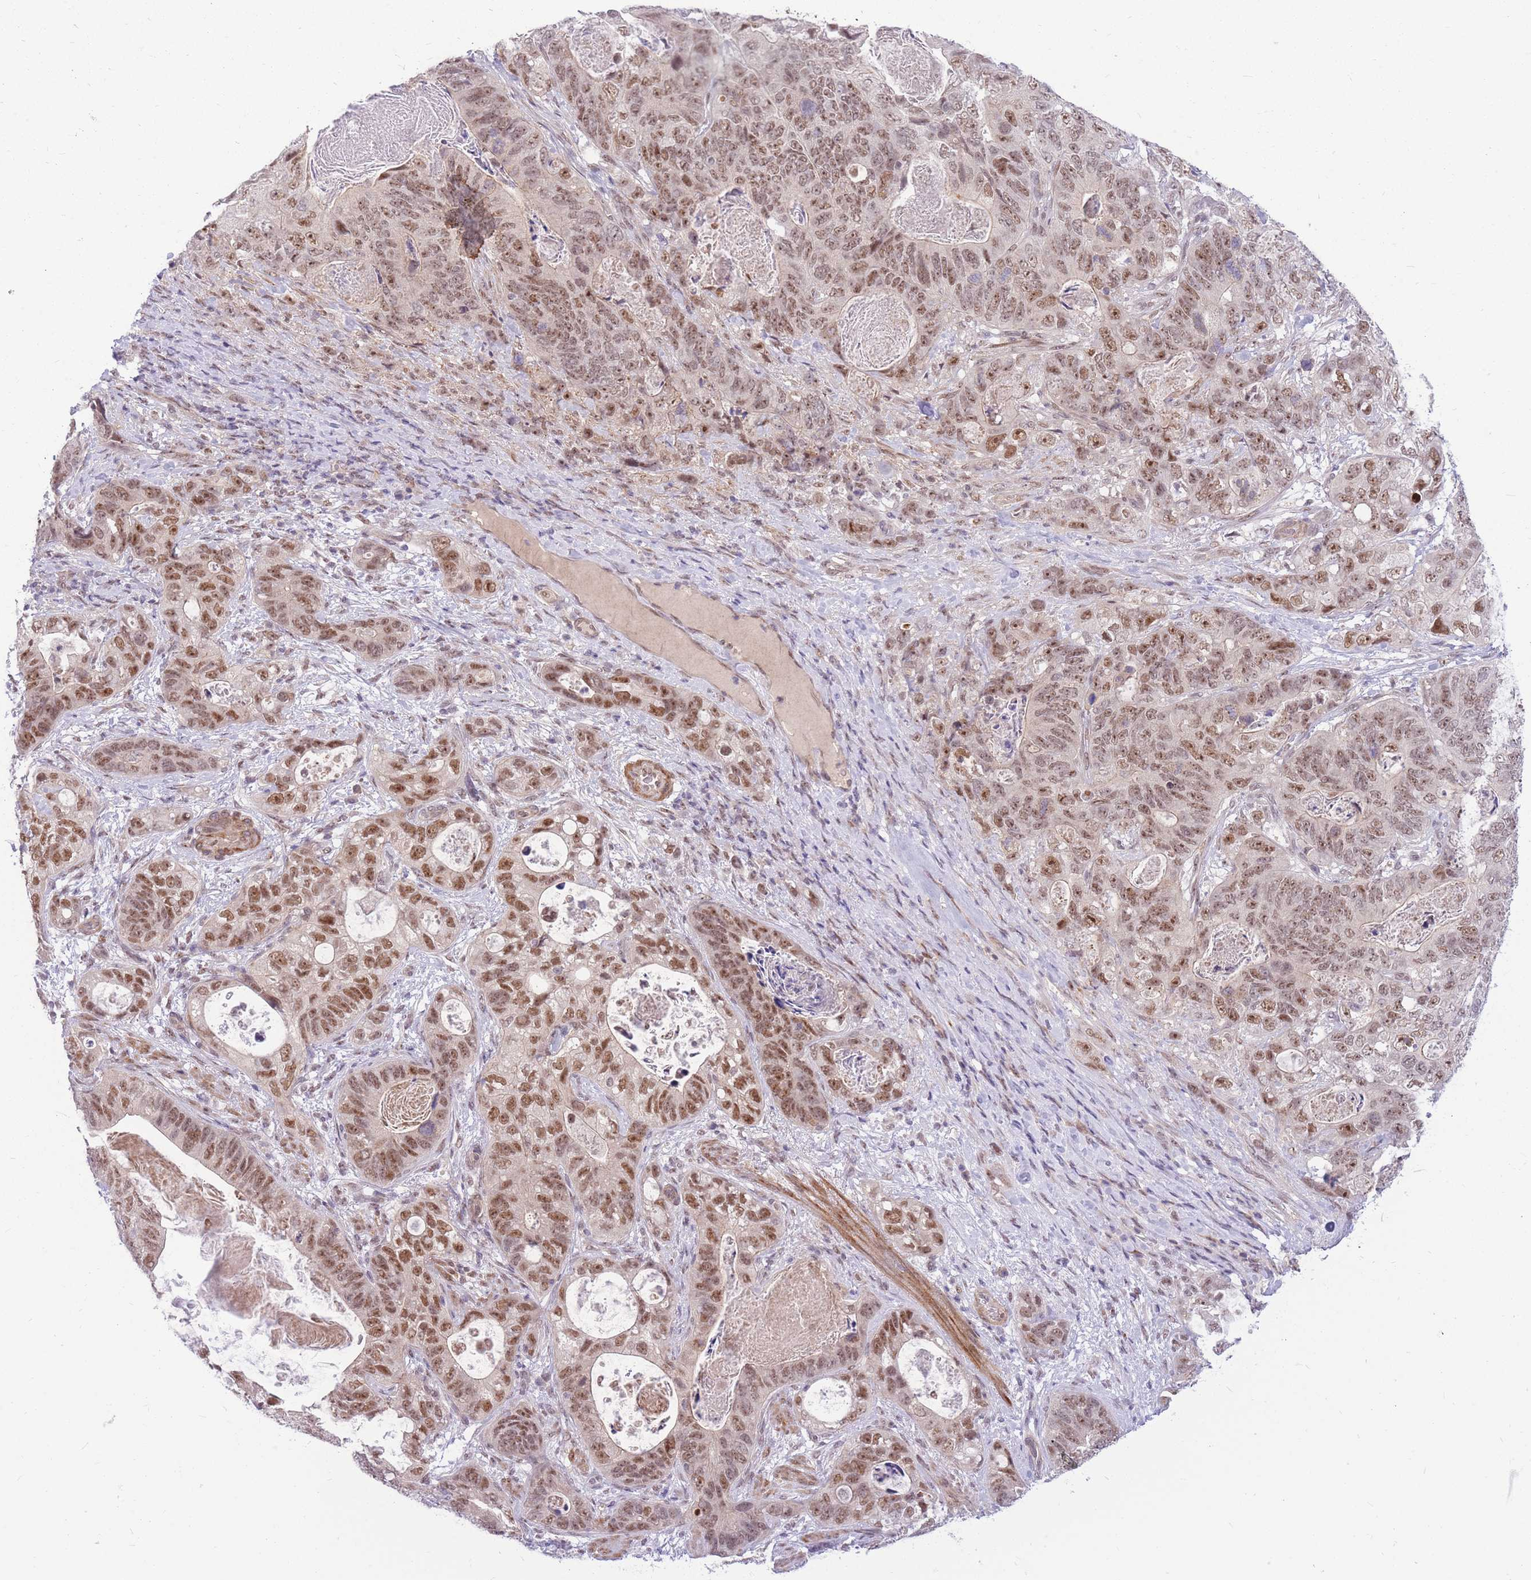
{"staining": {"intensity": "moderate", "quantity": ">75%", "location": "nuclear"}, "tissue": "stomach cancer", "cell_type": "Tumor cells", "image_type": "cancer", "snomed": [{"axis": "morphology", "description": "Normal tissue, NOS"}, {"axis": "morphology", "description": "Adenocarcinoma, NOS"}, {"axis": "topography", "description": "Stomach"}], "caption": "This is a micrograph of IHC staining of stomach cancer (adenocarcinoma), which shows moderate positivity in the nuclear of tumor cells.", "gene": "ERCC2", "patient": {"sex": "female", "age": 89}}